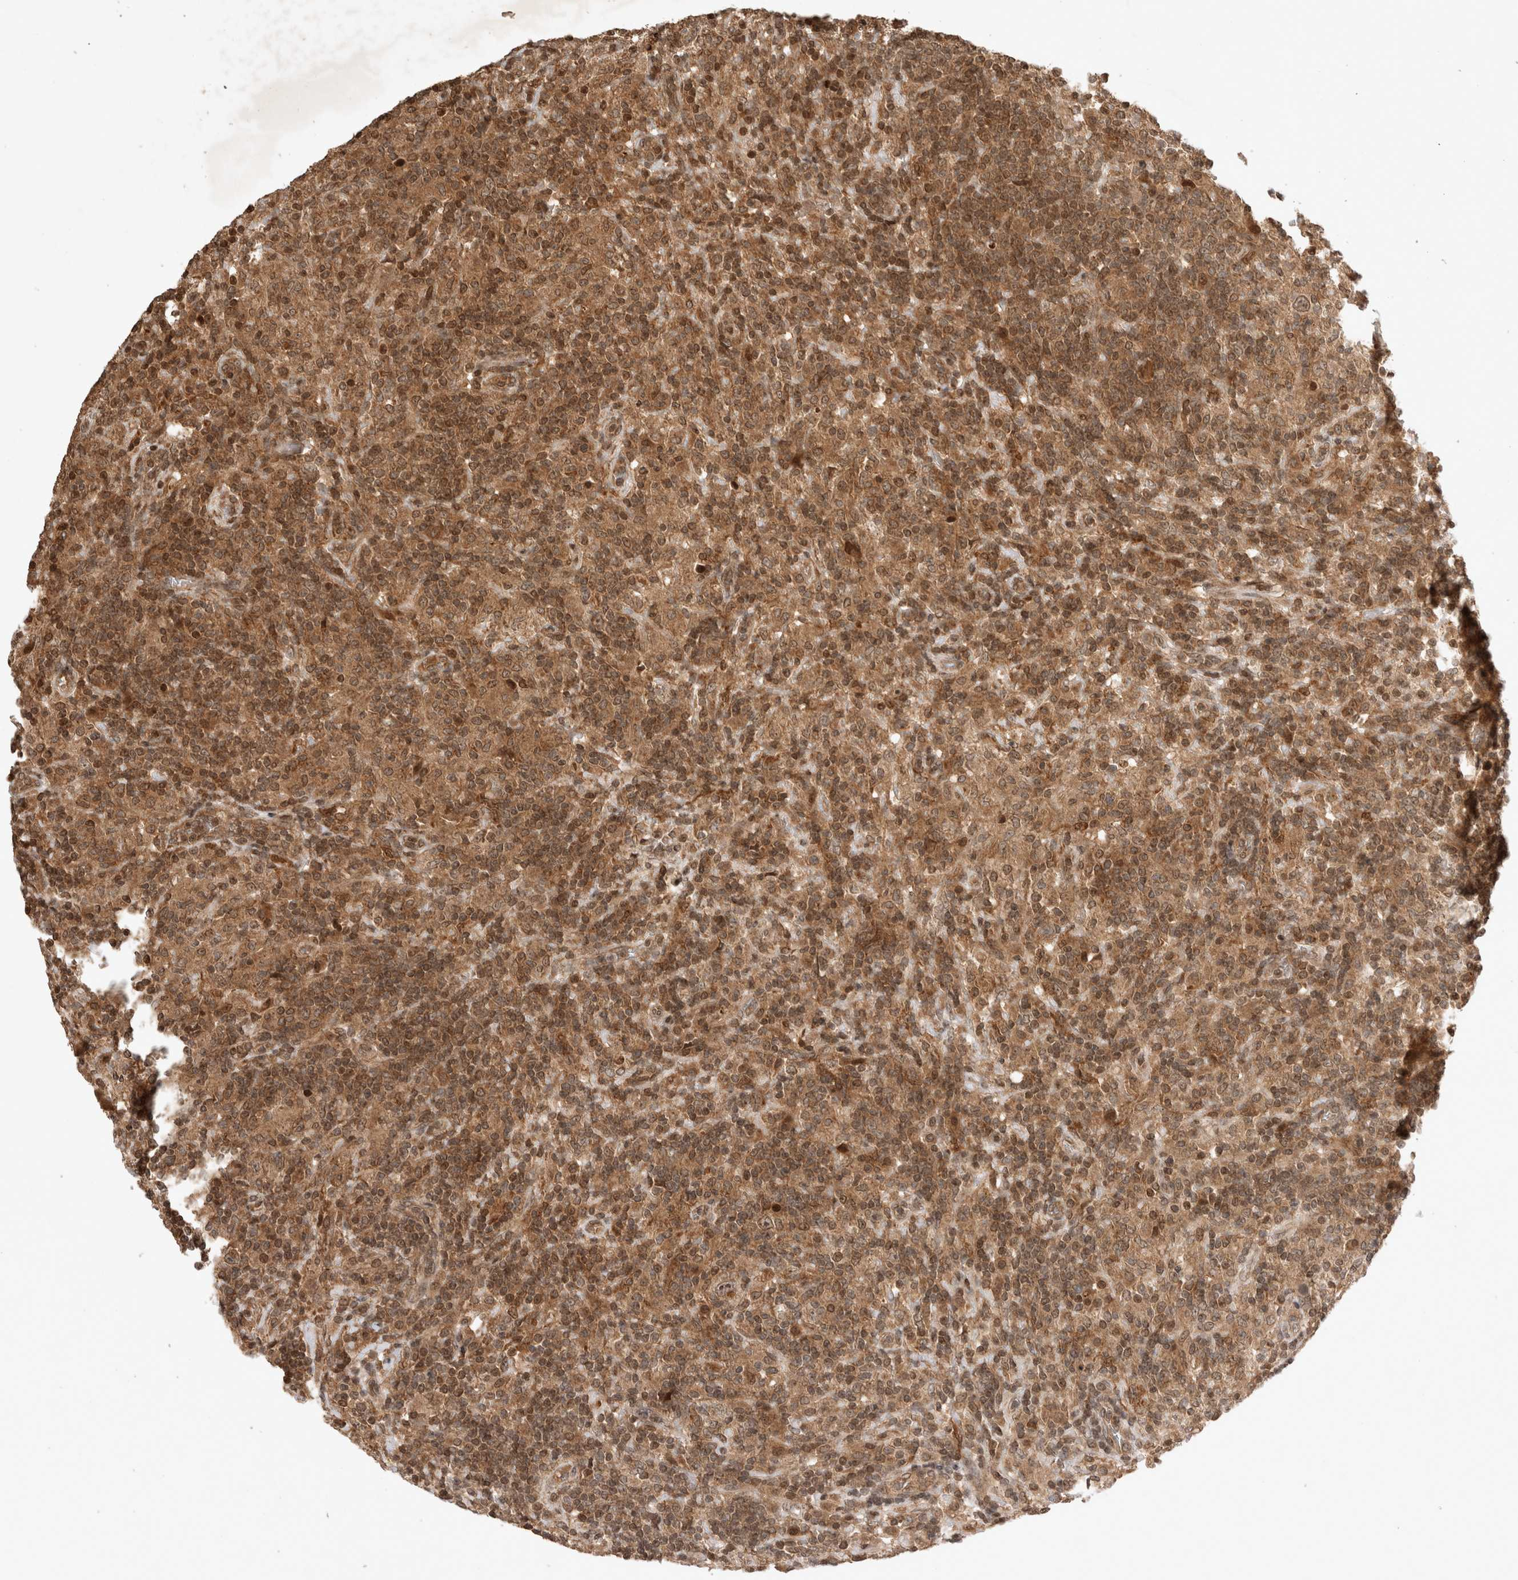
{"staining": {"intensity": "moderate", "quantity": ">75%", "location": "cytoplasmic/membranous,nuclear"}, "tissue": "lymphoma", "cell_type": "Tumor cells", "image_type": "cancer", "snomed": [{"axis": "morphology", "description": "Hodgkin's disease, NOS"}, {"axis": "topography", "description": "Lymph node"}], "caption": "DAB immunohistochemical staining of human lymphoma displays moderate cytoplasmic/membranous and nuclear protein staining in about >75% of tumor cells. Nuclei are stained in blue.", "gene": "FAM221A", "patient": {"sex": "male", "age": 70}}